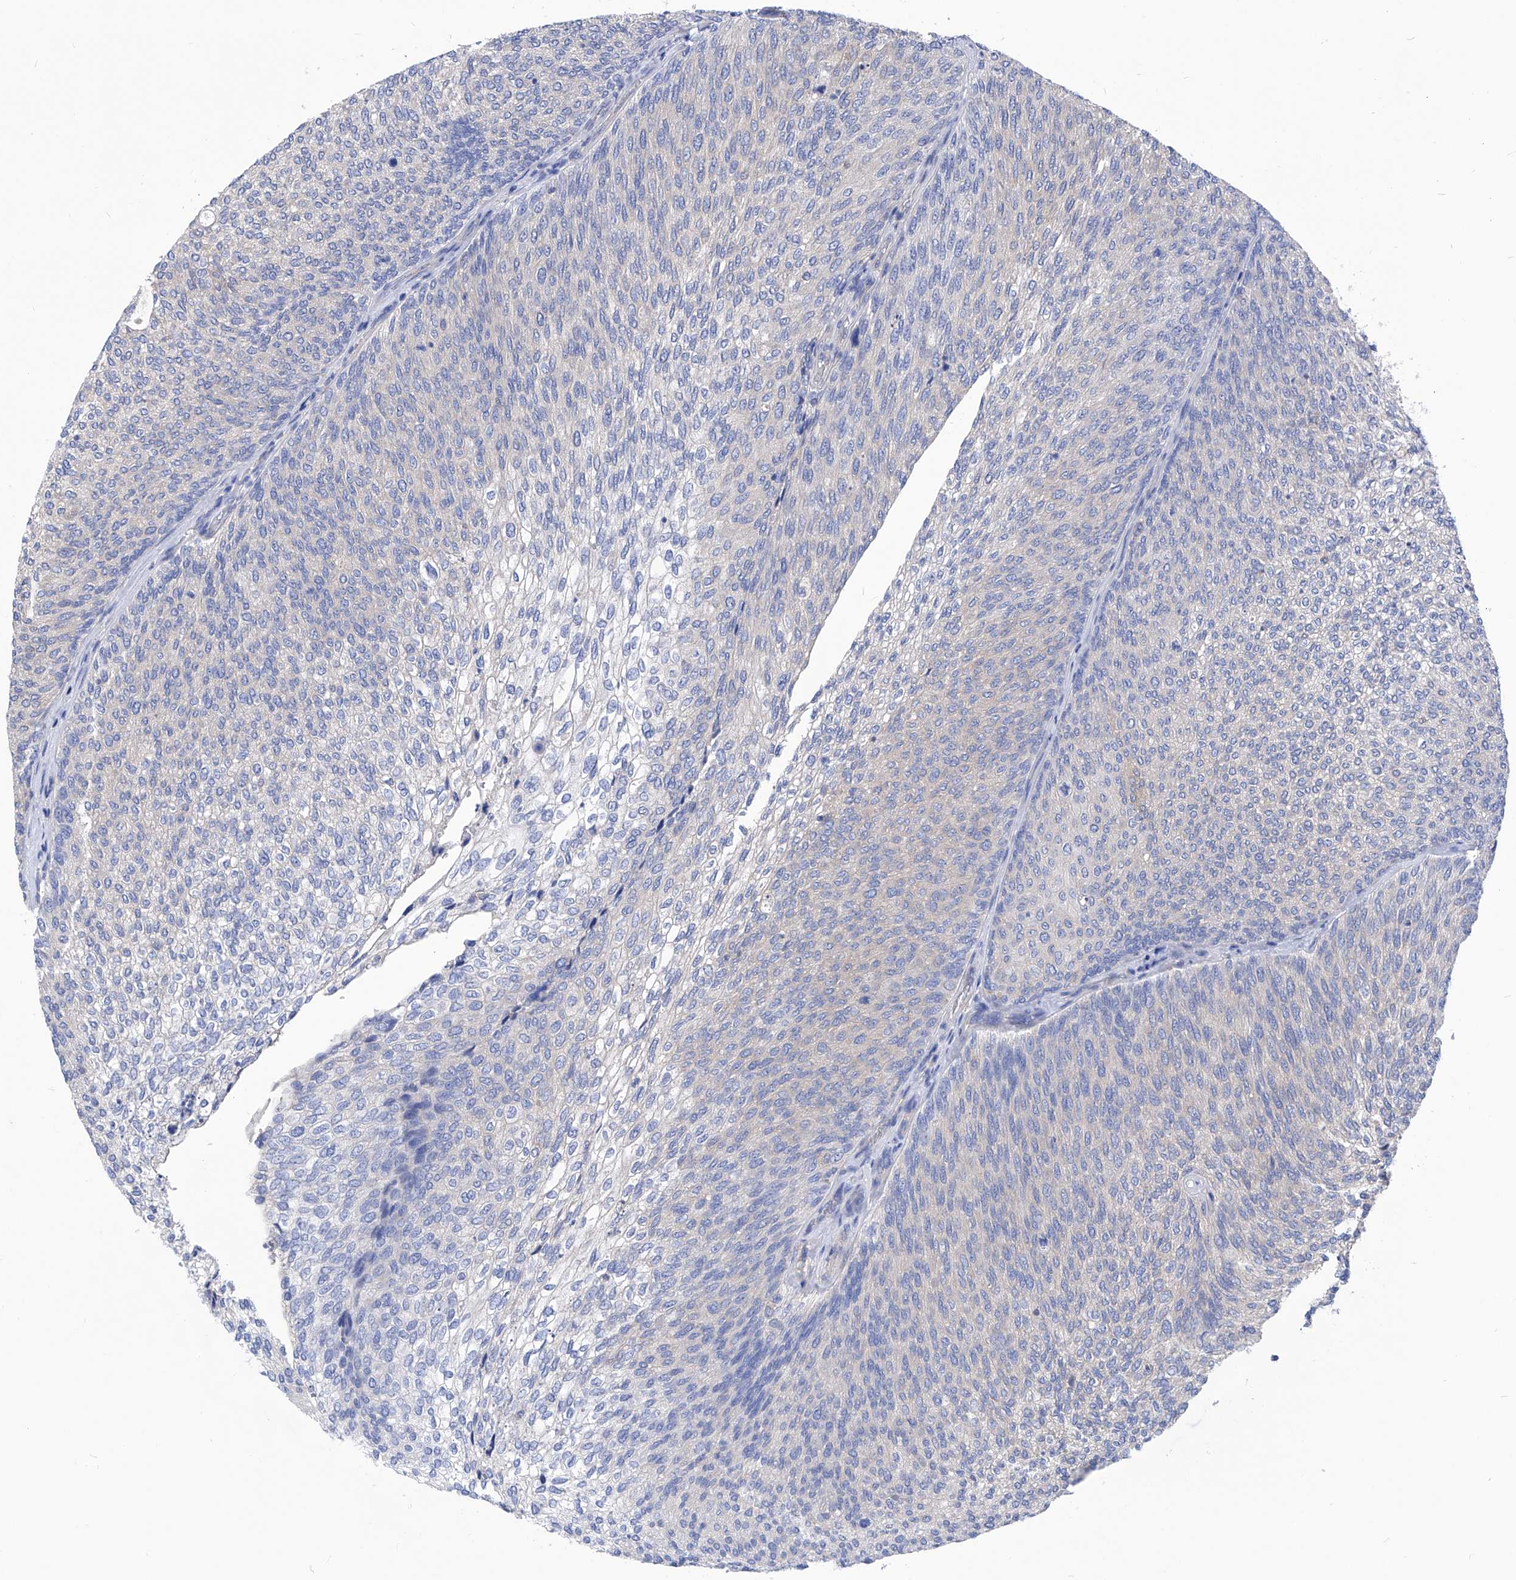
{"staining": {"intensity": "negative", "quantity": "none", "location": "none"}, "tissue": "urothelial cancer", "cell_type": "Tumor cells", "image_type": "cancer", "snomed": [{"axis": "morphology", "description": "Urothelial carcinoma, Low grade"}, {"axis": "topography", "description": "Urinary bladder"}], "caption": "Tumor cells are negative for brown protein staining in urothelial carcinoma (low-grade). The staining was performed using DAB to visualize the protein expression in brown, while the nuclei were stained in blue with hematoxylin (Magnification: 20x).", "gene": "XPNPEP1", "patient": {"sex": "female", "age": 79}}